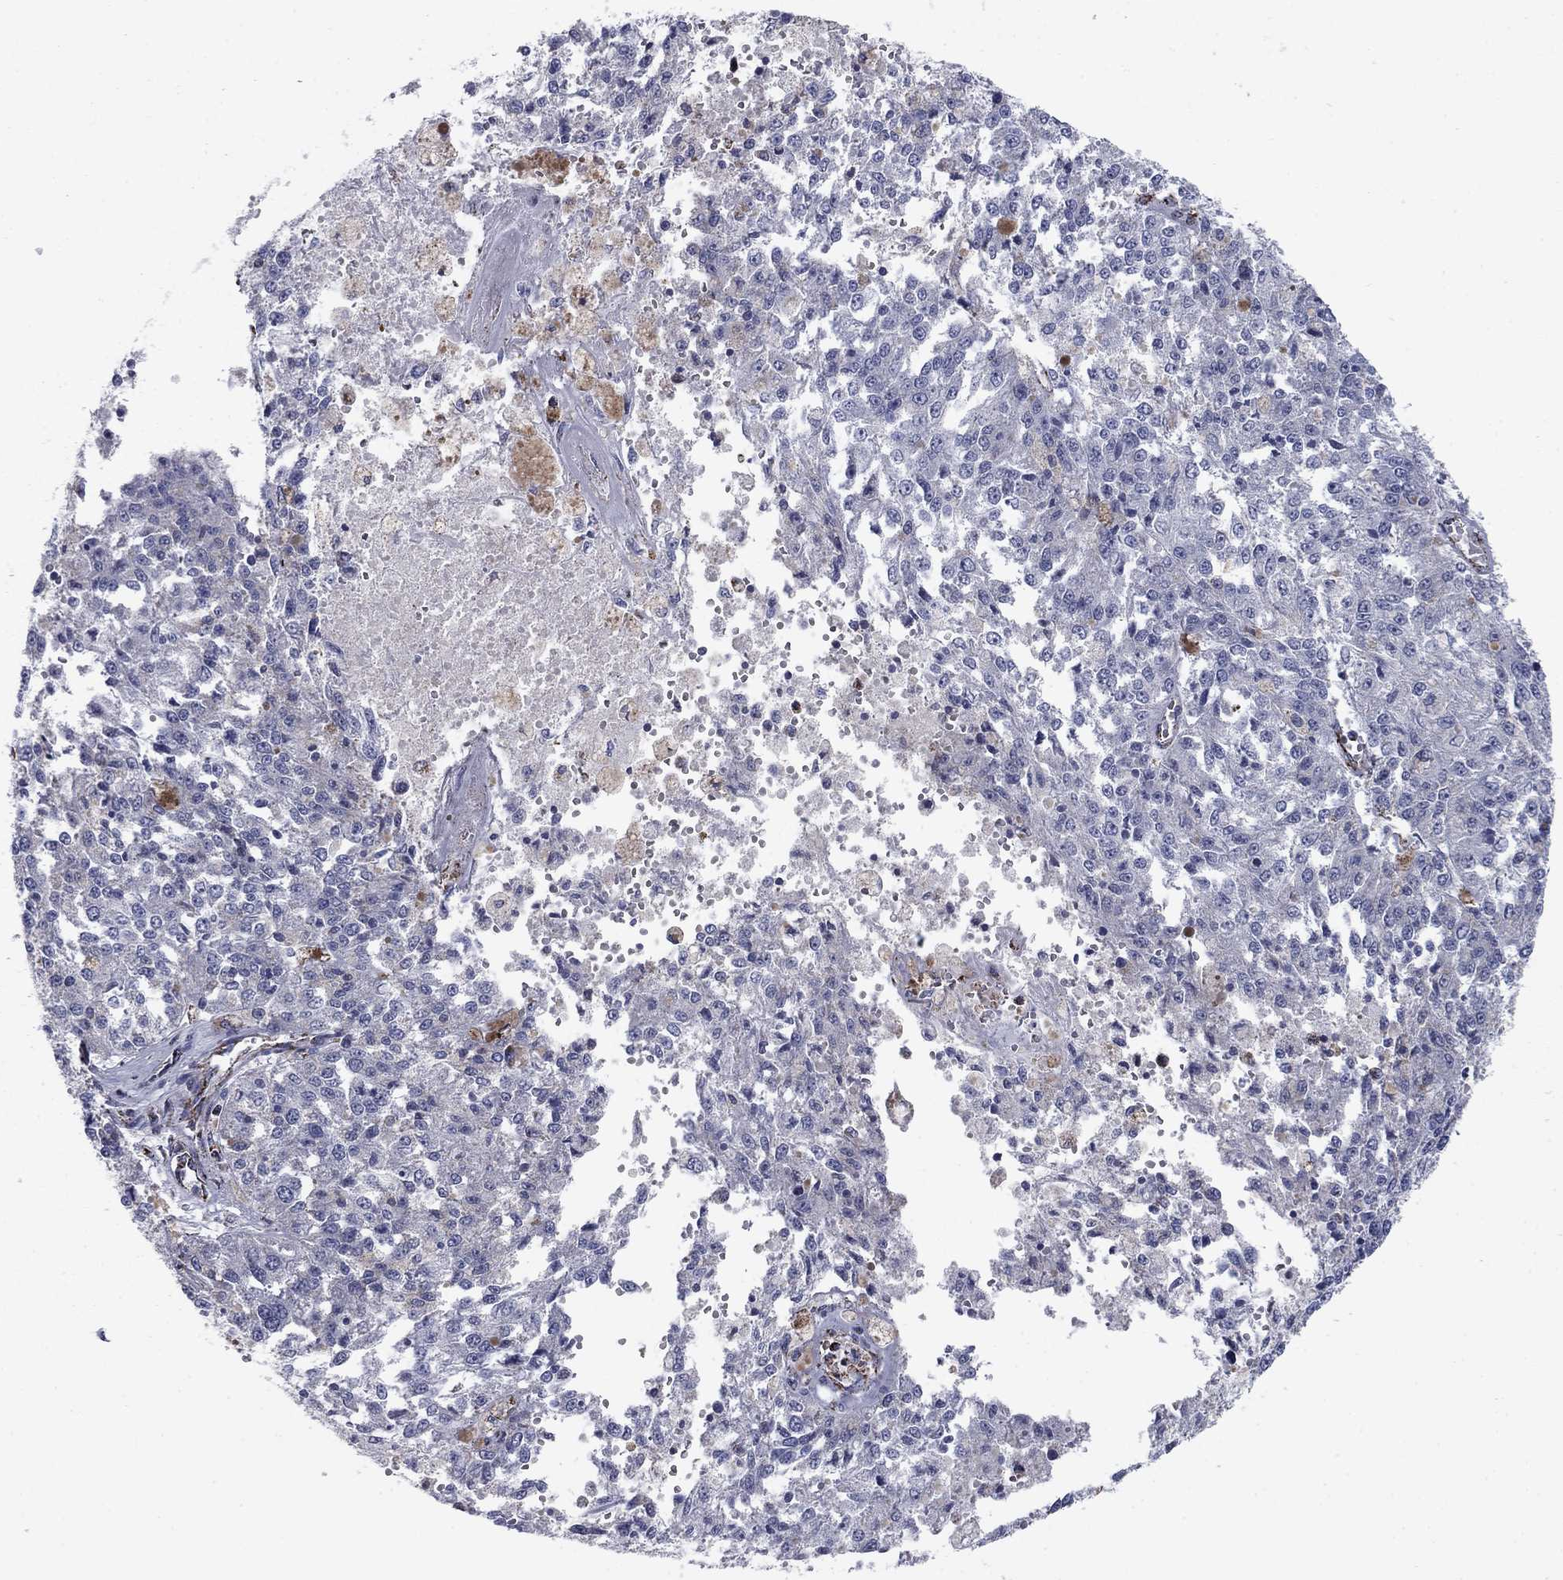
{"staining": {"intensity": "negative", "quantity": "none", "location": "none"}, "tissue": "melanoma", "cell_type": "Tumor cells", "image_type": "cancer", "snomed": [{"axis": "morphology", "description": "Malignant melanoma, Metastatic site"}, {"axis": "topography", "description": "Lymph node"}], "caption": "Immunohistochemistry (IHC) of human melanoma demonstrates no positivity in tumor cells. The staining was performed using DAB to visualize the protein expression in brown, while the nuclei were stained in blue with hematoxylin (Magnification: 20x).", "gene": "NDUFV1", "patient": {"sex": "female", "age": 64}}